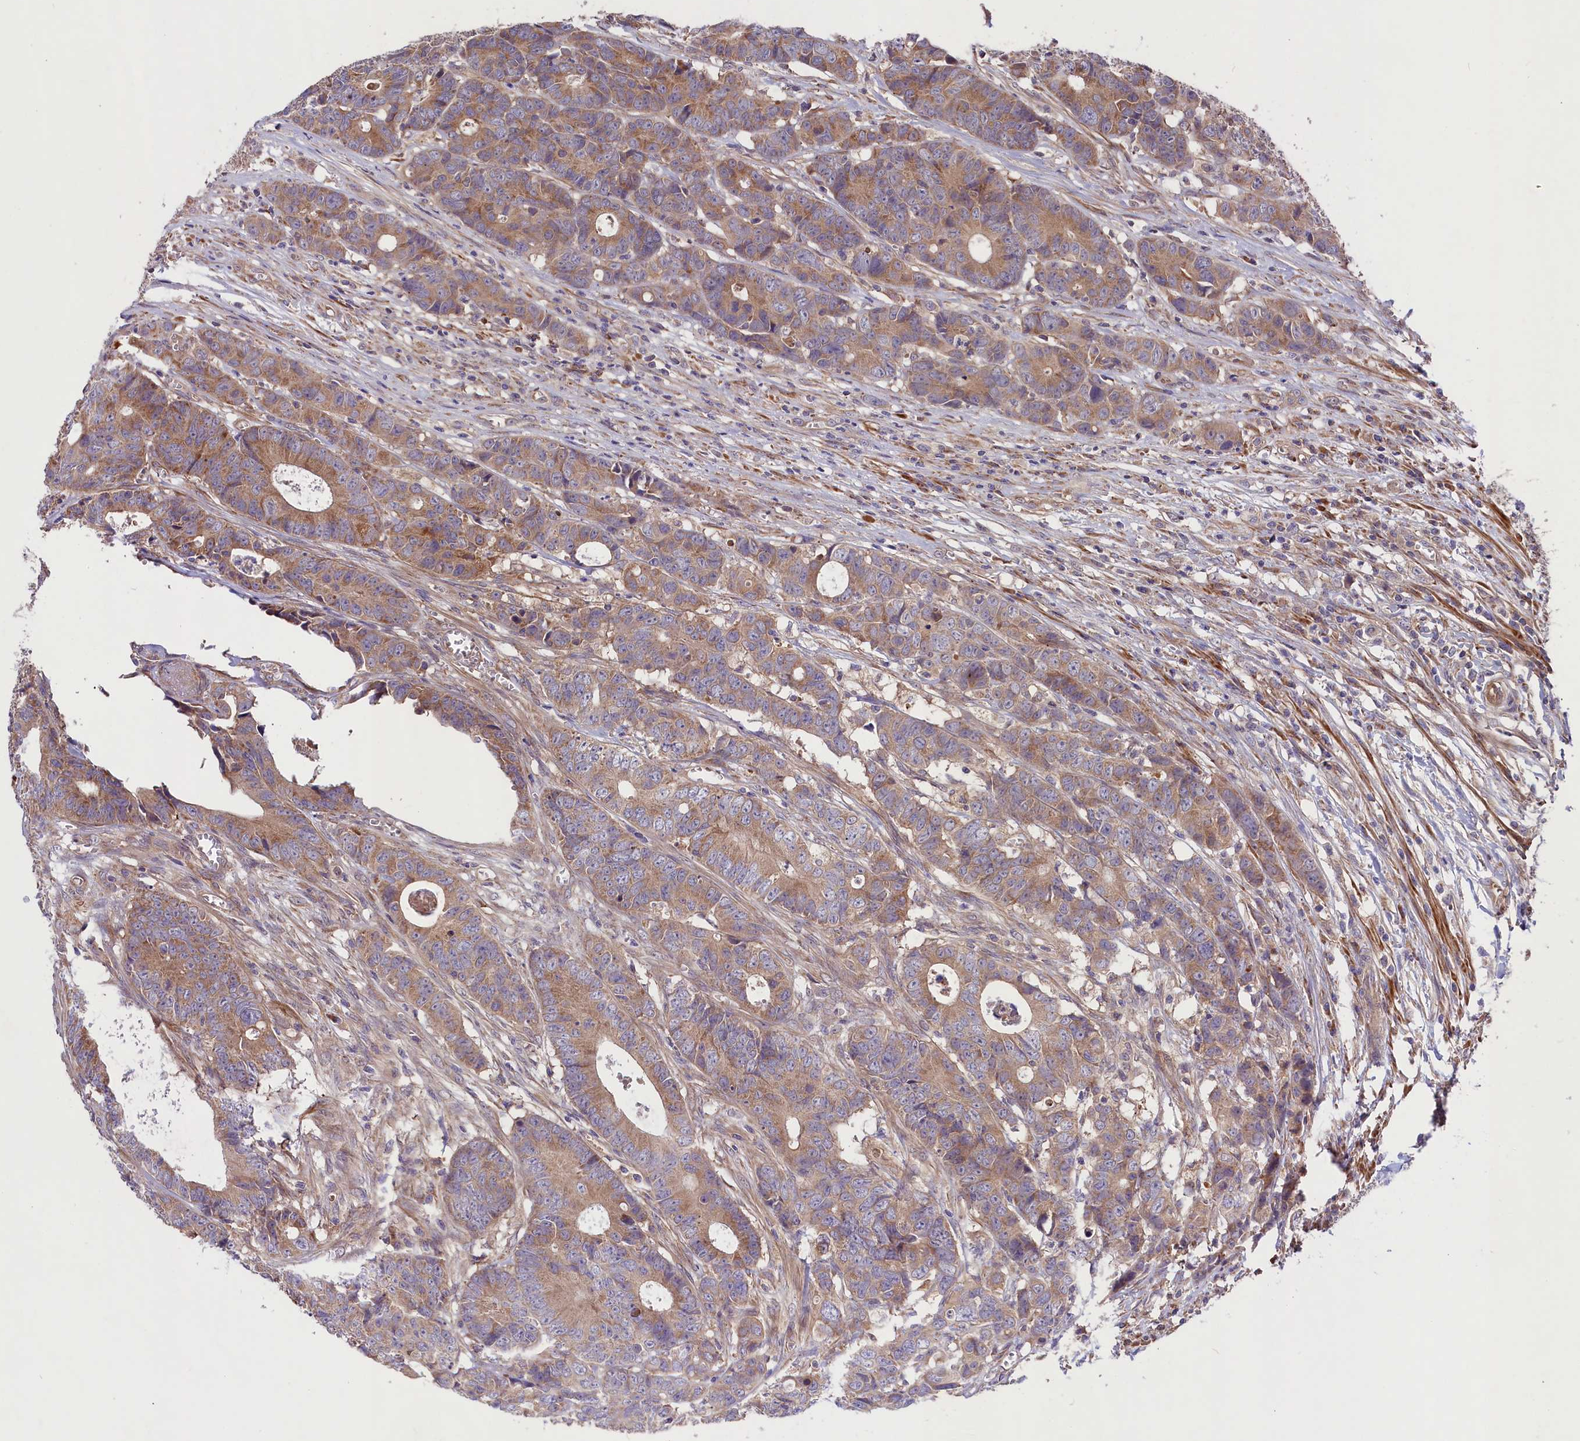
{"staining": {"intensity": "weak", "quantity": ">75%", "location": "cytoplasmic/membranous"}, "tissue": "colorectal cancer", "cell_type": "Tumor cells", "image_type": "cancer", "snomed": [{"axis": "morphology", "description": "Adenocarcinoma, NOS"}, {"axis": "topography", "description": "Colon"}], "caption": "Colorectal cancer stained with DAB IHC exhibits low levels of weak cytoplasmic/membranous staining in about >75% of tumor cells.", "gene": "COG8", "patient": {"sex": "female", "age": 57}}